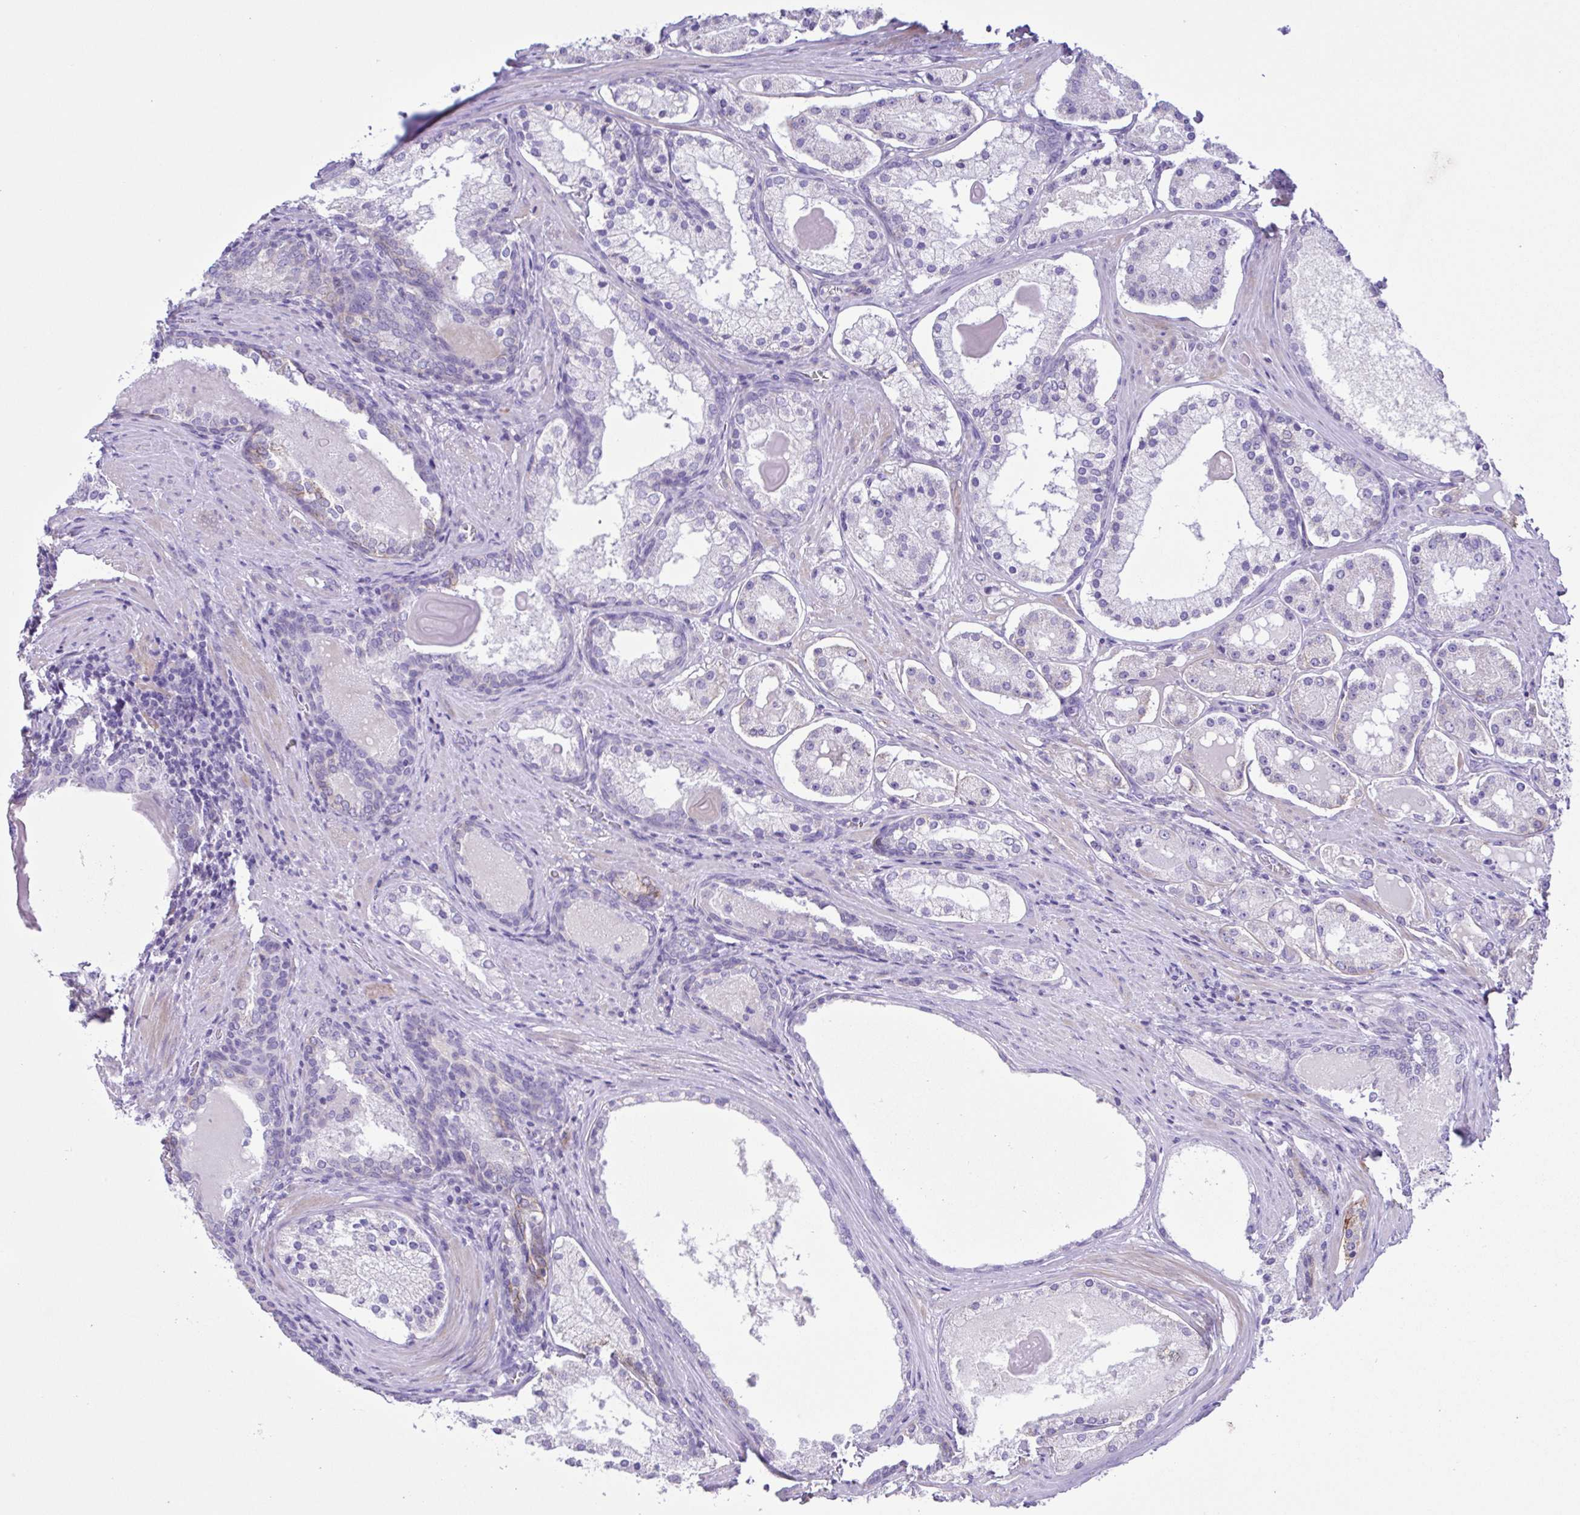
{"staining": {"intensity": "negative", "quantity": "none", "location": "none"}, "tissue": "prostate cancer", "cell_type": "Tumor cells", "image_type": "cancer", "snomed": [{"axis": "morphology", "description": "Adenocarcinoma, Low grade"}, {"axis": "topography", "description": "Prostate"}], "caption": "Low-grade adenocarcinoma (prostate) stained for a protein using immunohistochemistry (IHC) displays no positivity tumor cells.", "gene": "ISM2", "patient": {"sex": "male", "age": 57}}